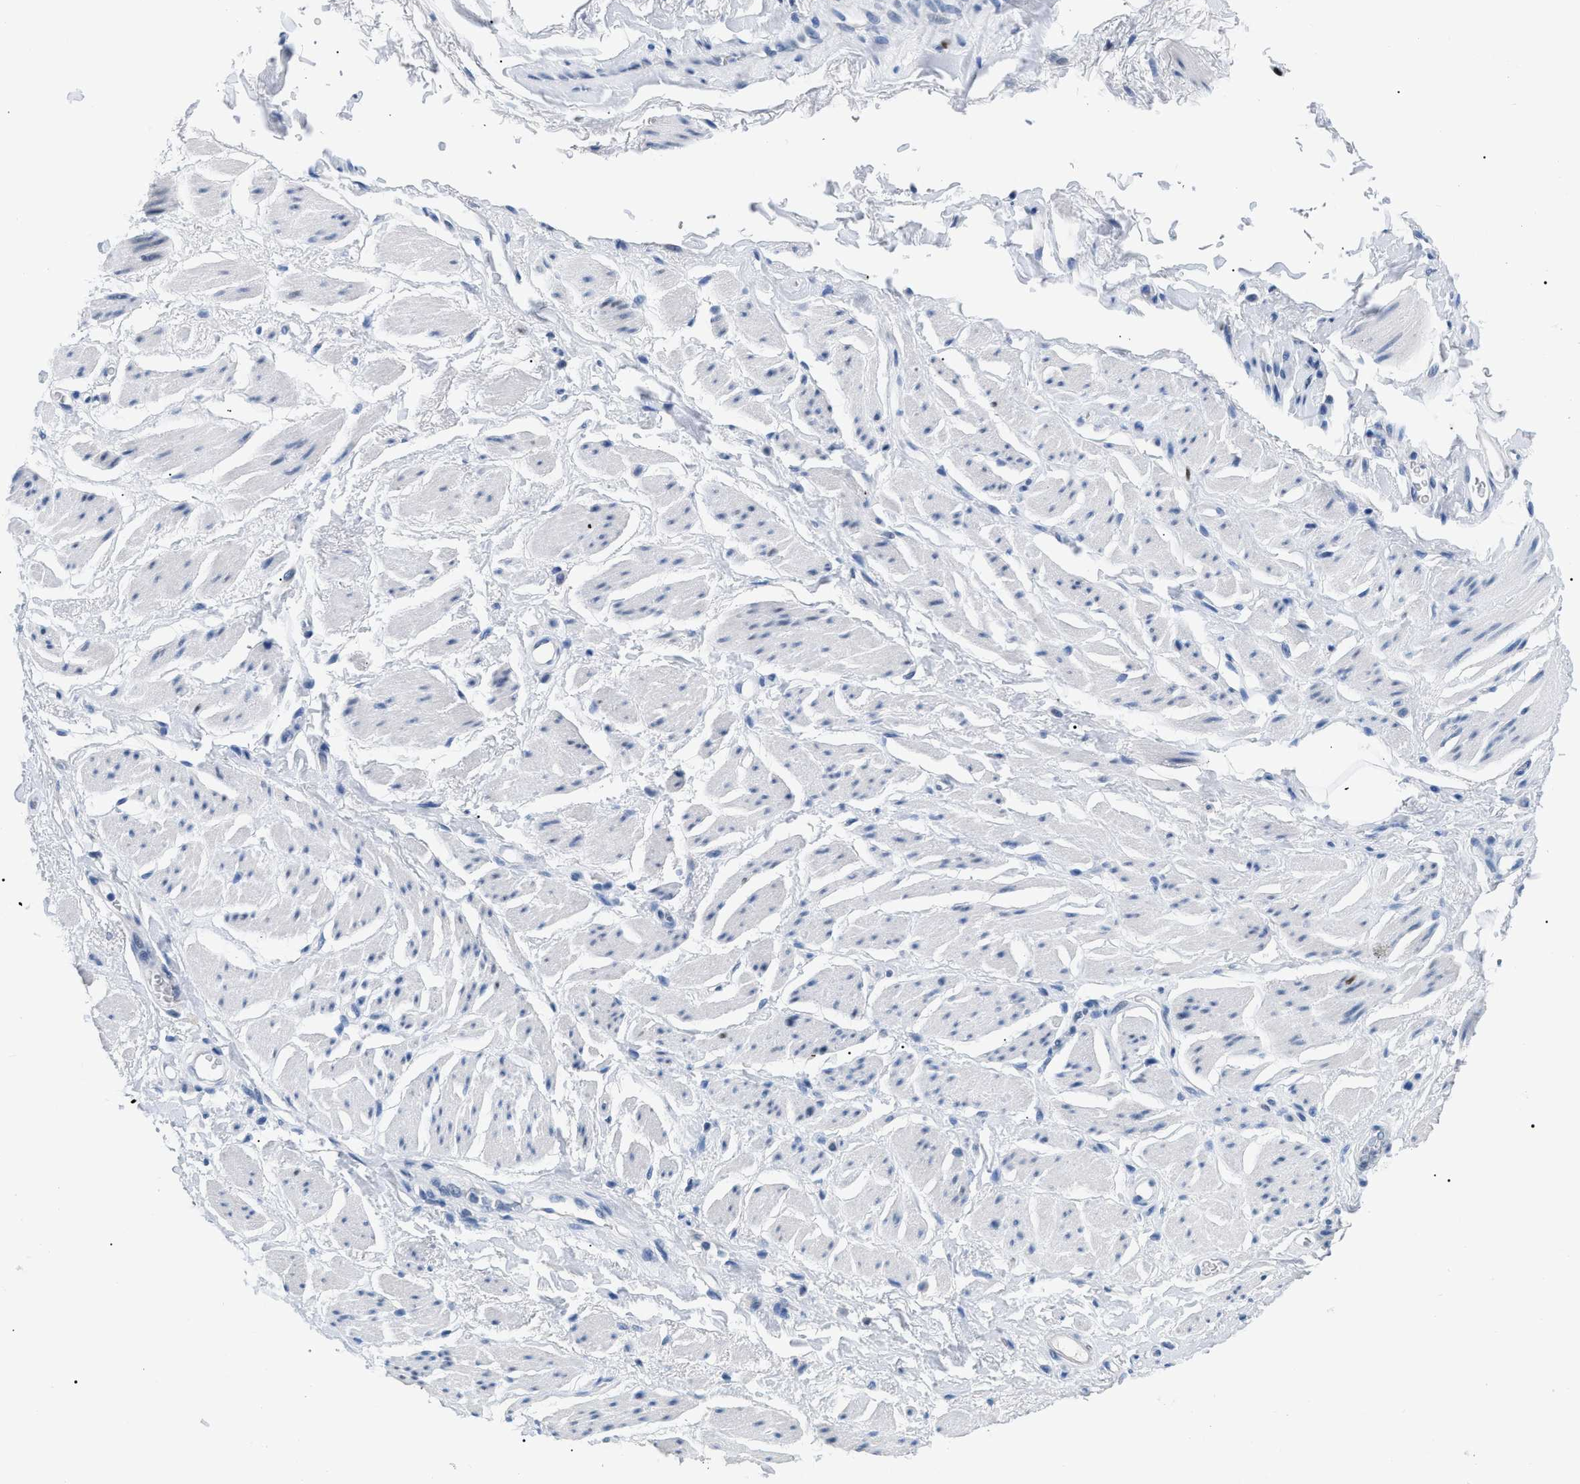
{"staining": {"intensity": "negative", "quantity": "none", "location": "none"}, "tissue": "adipose tissue", "cell_type": "Adipocytes", "image_type": "normal", "snomed": [{"axis": "morphology", "description": "Normal tissue, NOS"}, {"axis": "topography", "description": "Soft tissue"}, {"axis": "topography", "description": "Peripheral nerve tissue"}], "caption": "A high-resolution micrograph shows IHC staining of normal adipose tissue, which demonstrates no significant positivity in adipocytes.", "gene": "MCM7", "patient": {"sex": "female", "age": 71}}